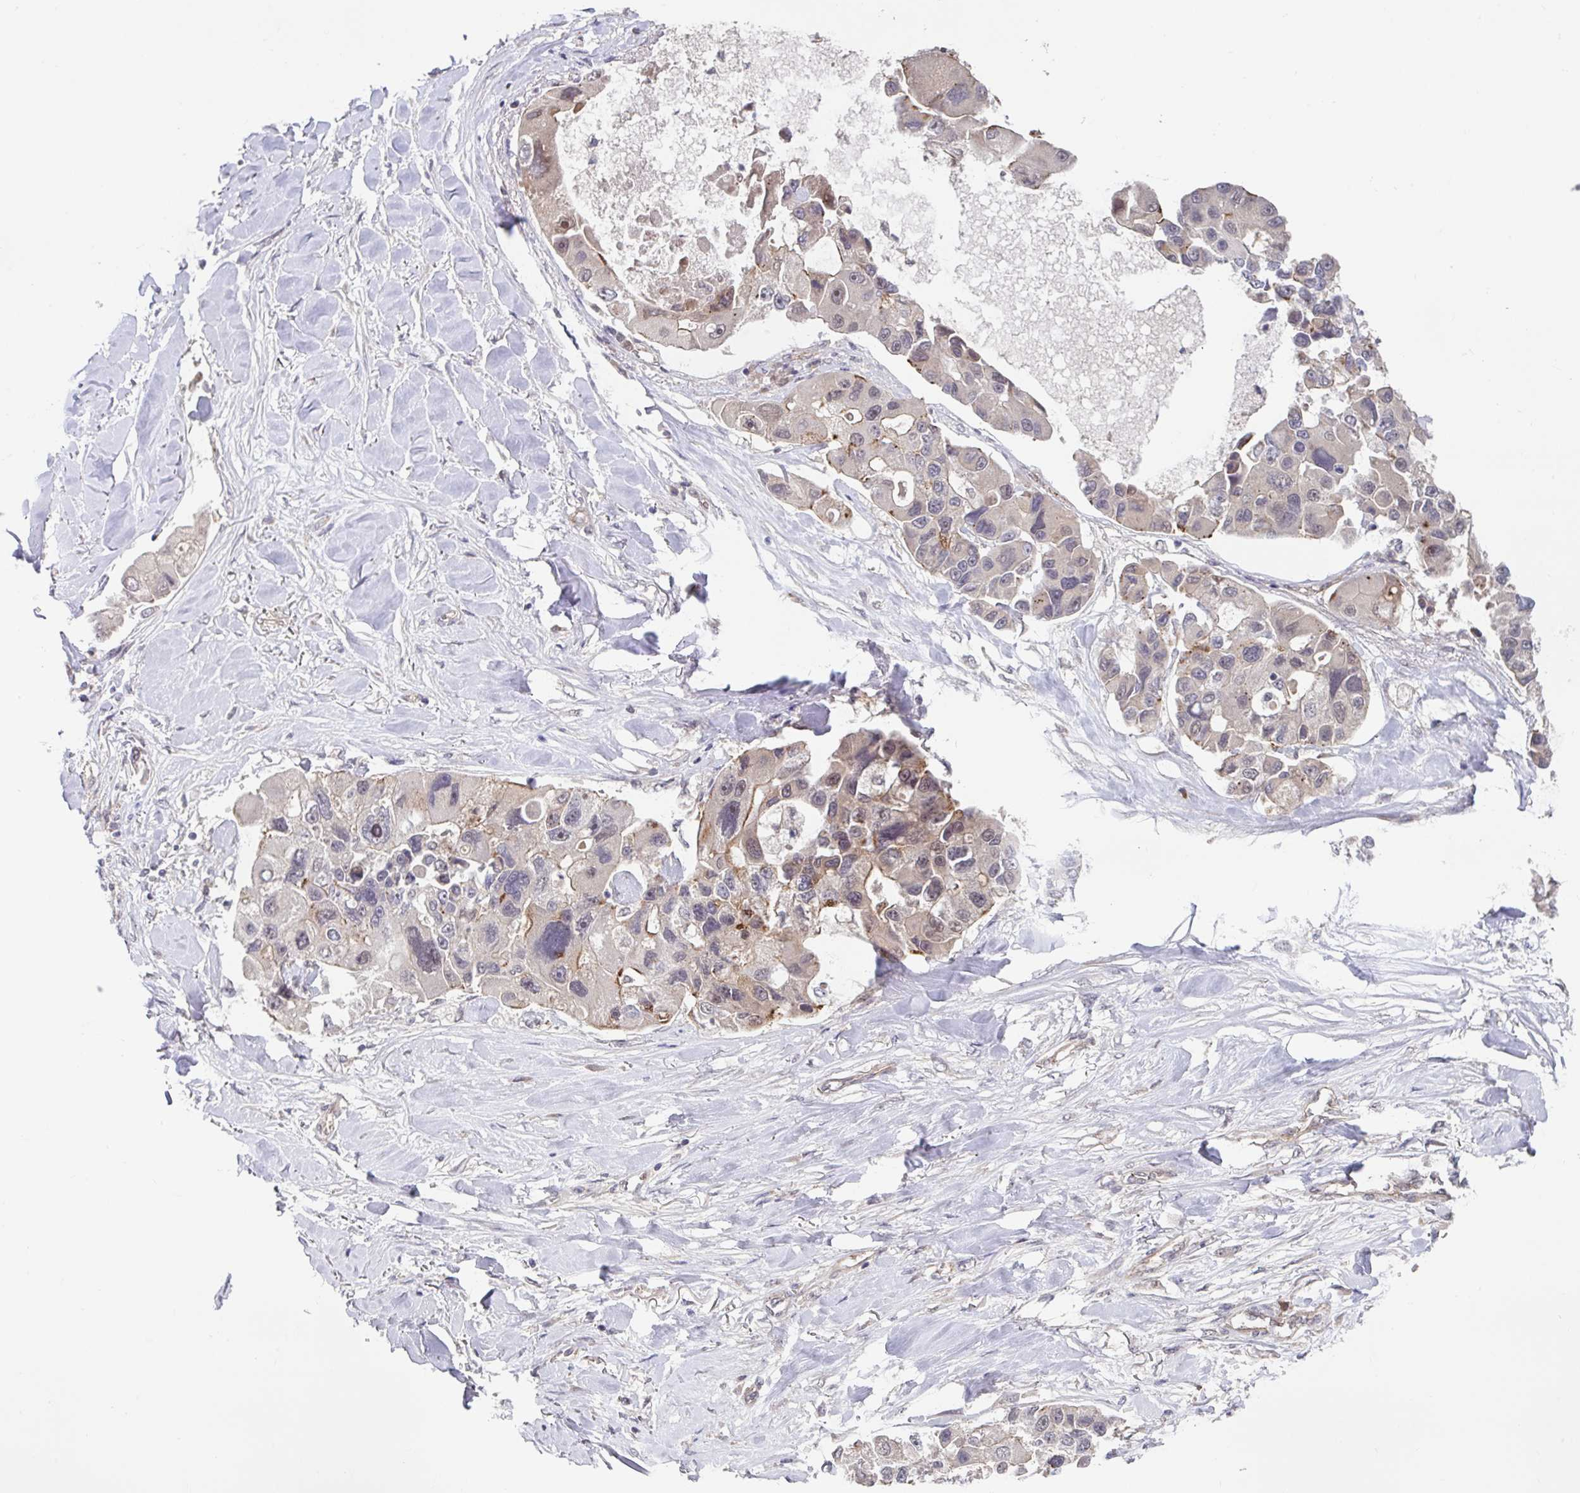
{"staining": {"intensity": "moderate", "quantity": "<25%", "location": "cytoplasmic/membranous,nuclear"}, "tissue": "lung cancer", "cell_type": "Tumor cells", "image_type": "cancer", "snomed": [{"axis": "morphology", "description": "Adenocarcinoma, NOS"}, {"axis": "topography", "description": "Lung"}], "caption": "DAB (3,3'-diaminobenzidine) immunohistochemical staining of lung cancer shows moderate cytoplasmic/membranous and nuclear protein expression in about <25% of tumor cells.", "gene": "STYXL1", "patient": {"sex": "female", "age": 54}}